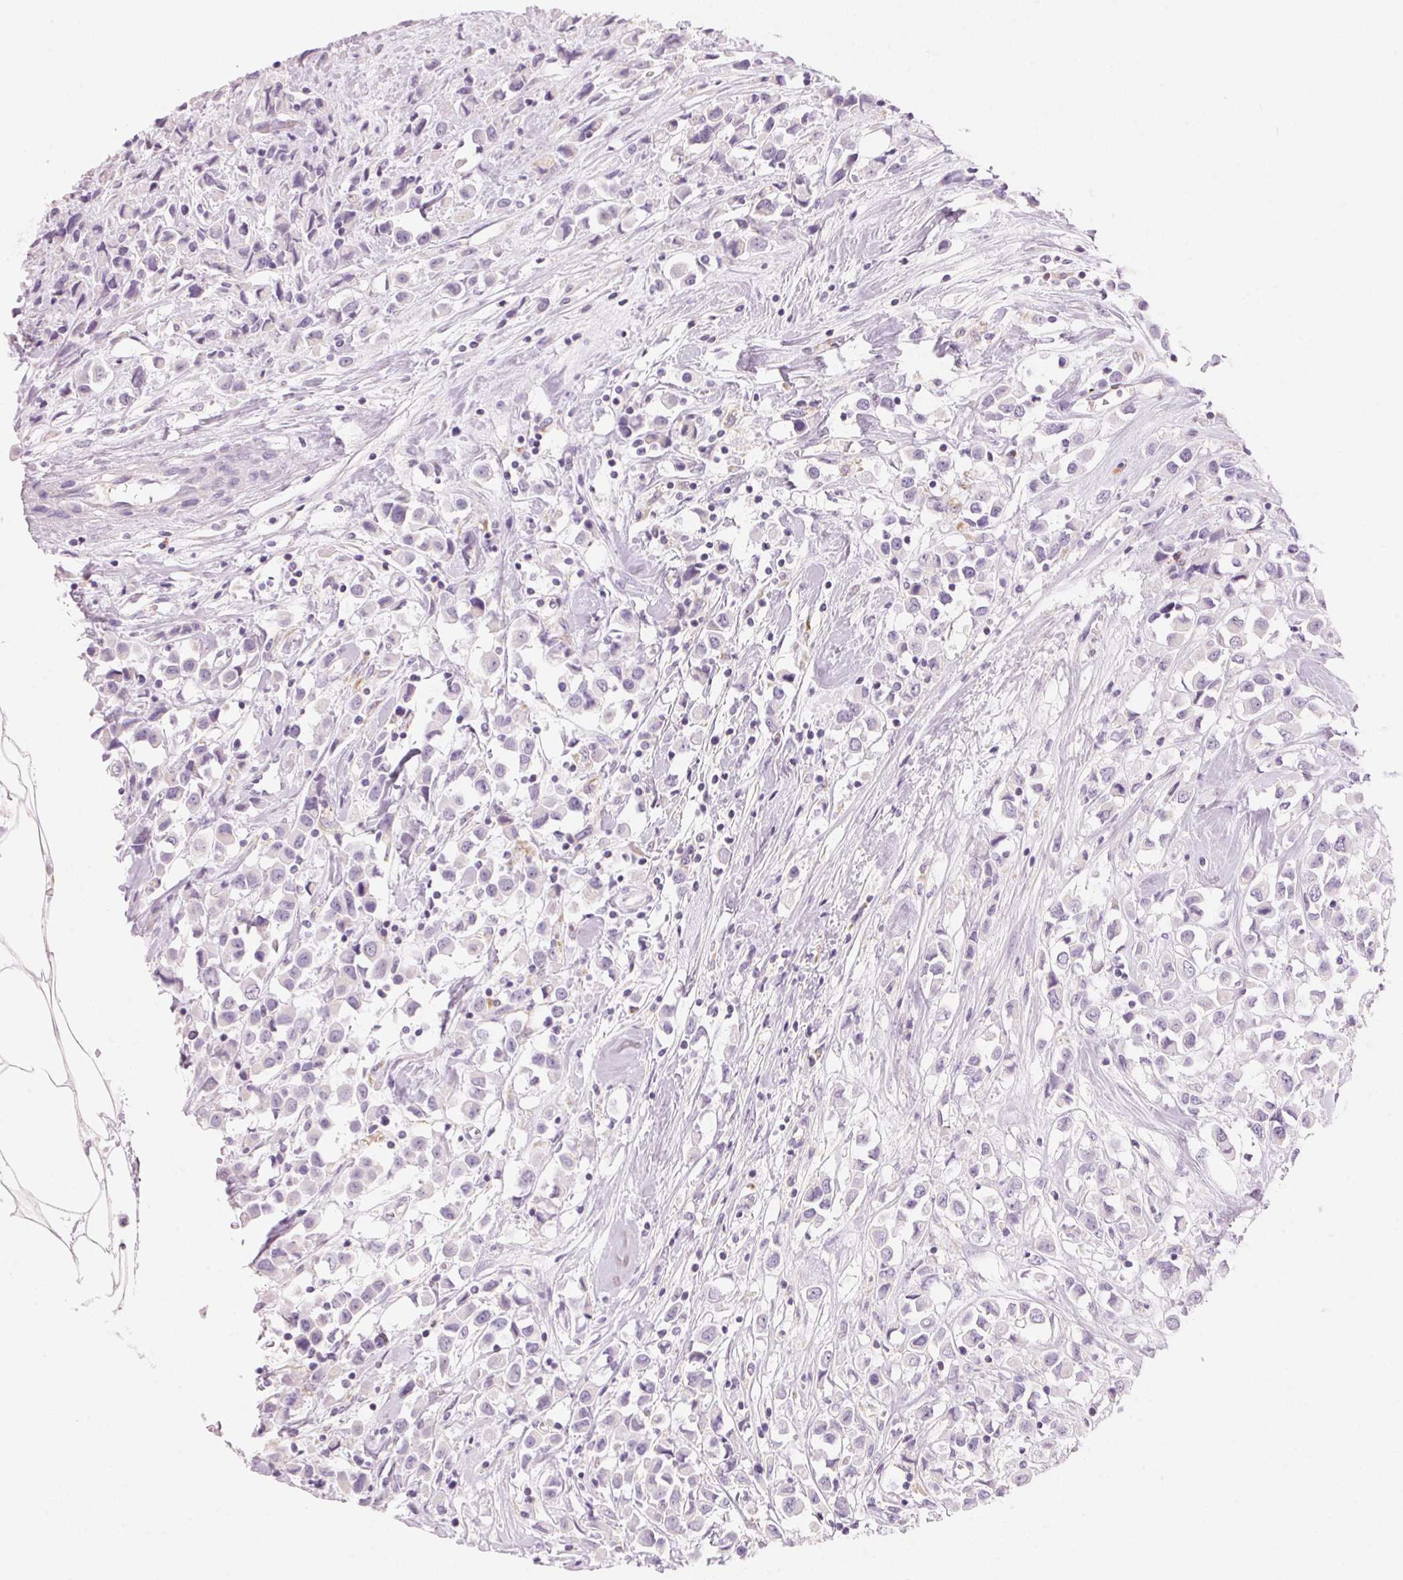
{"staining": {"intensity": "negative", "quantity": "none", "location": "none"}, "tissue": "breast cancer", "cell_type": "Tumor cells", "image_type": "cancer", "snomed": [{"axis": "morphology", "description": "Duct carcinoma"}, {"axis": "topography", "description": "Breast"}], "caption": "Immunohistochemical staining of human breast invasive ductal carcinoma demonstrates no significant positivity in tumor cells.", "gene": "HOXB13", "patient": {"sex": "female", "age": 61}}